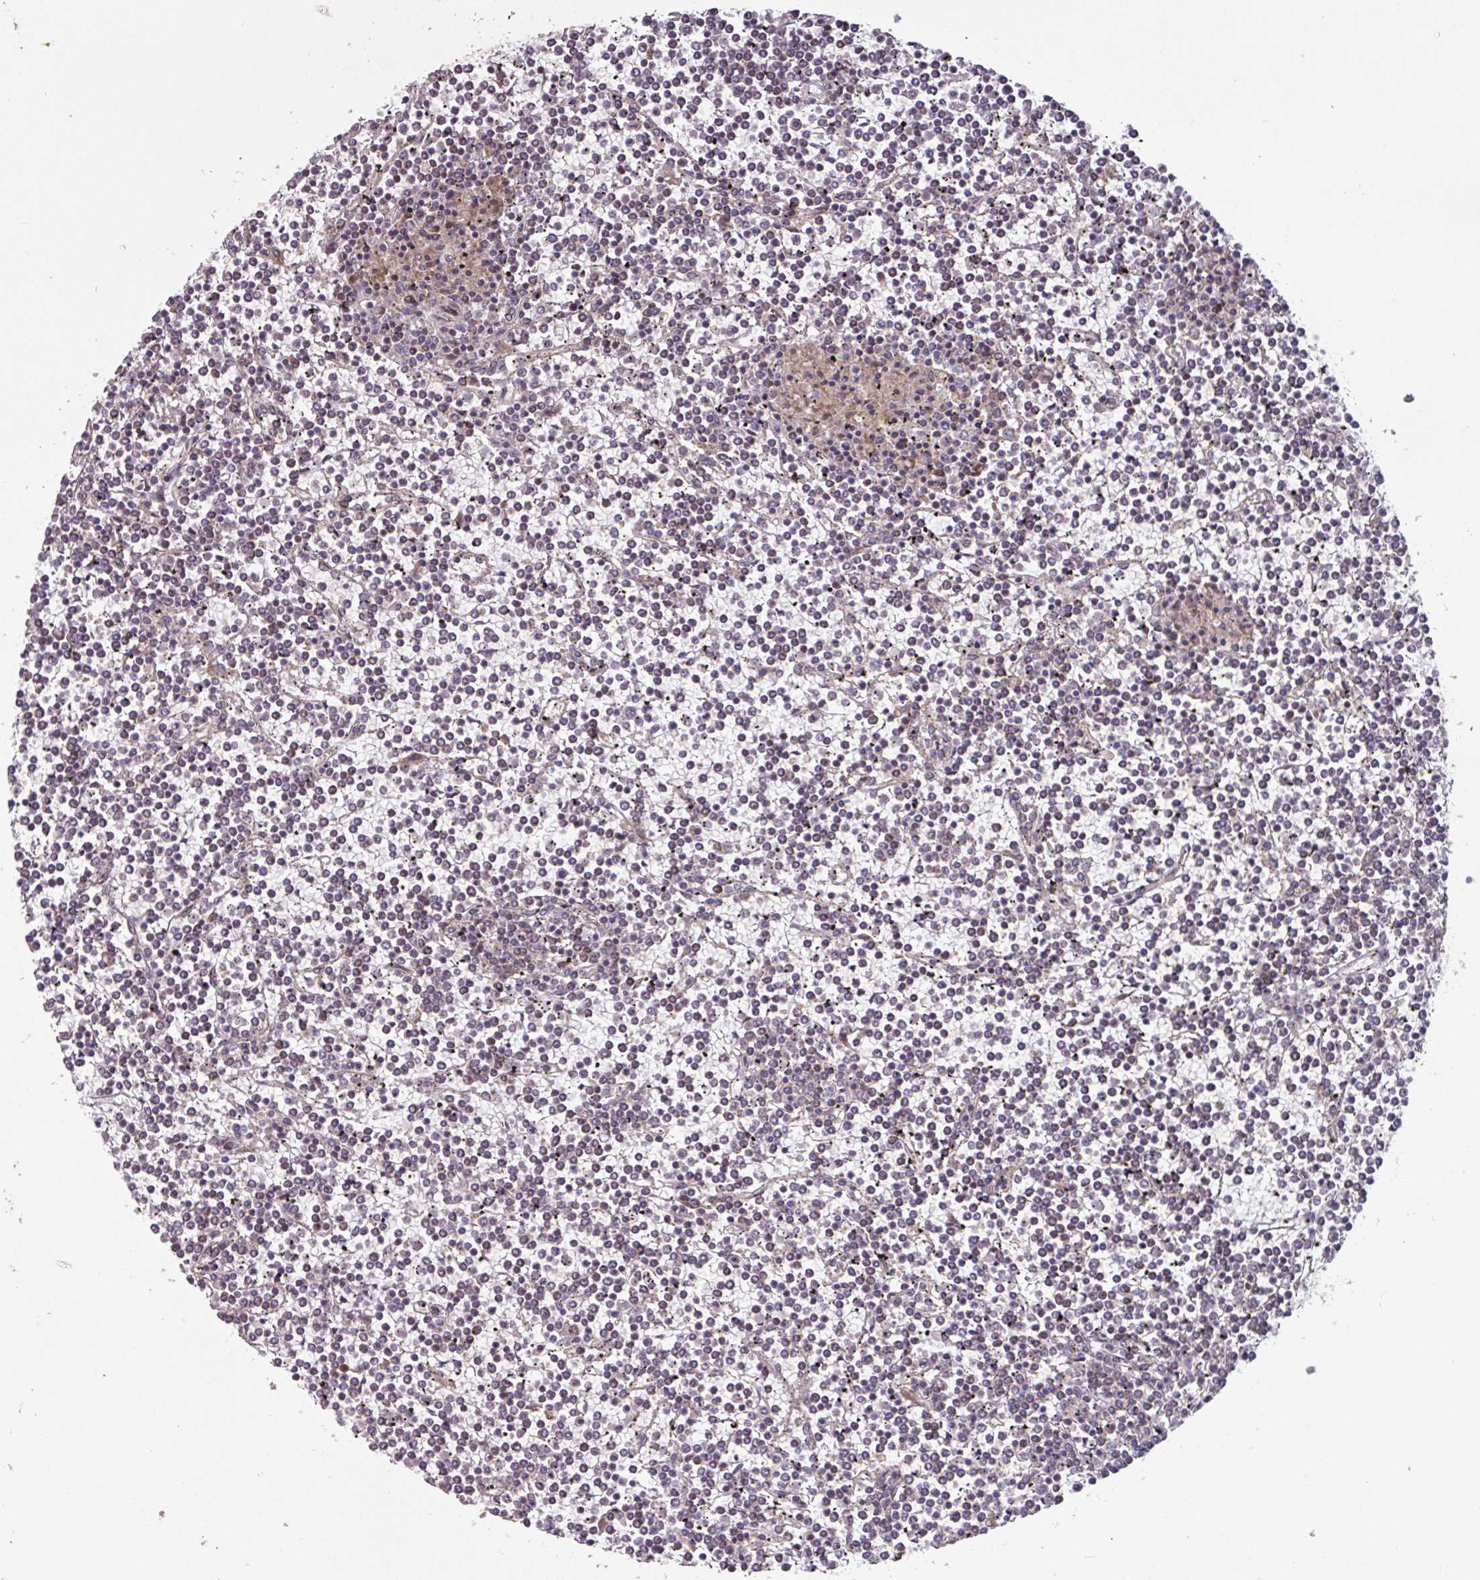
{"staining": {"intensity": "negative", "quantity": "none", "location": "none"}, "tissue": "lymphoma", "cell_type": "Tumor cells", "image_type": "cancer", "snomed": [{"axis": "morphology", "description": "Malignant lymphoma, non-Hodgkin's type, Low grade"}, {"axis": "topography", "description": "Spleen"}], "caption": "High magnification brightfield microscopy of lymphoma stained with DAB (3,3'-diaminobenzidine) (brown) and counterstained with hematoxylin (blue): tumor cells show no significant positivity.", "gene": "TMEM88", "patient": {"sex": "female", "age": 19}}